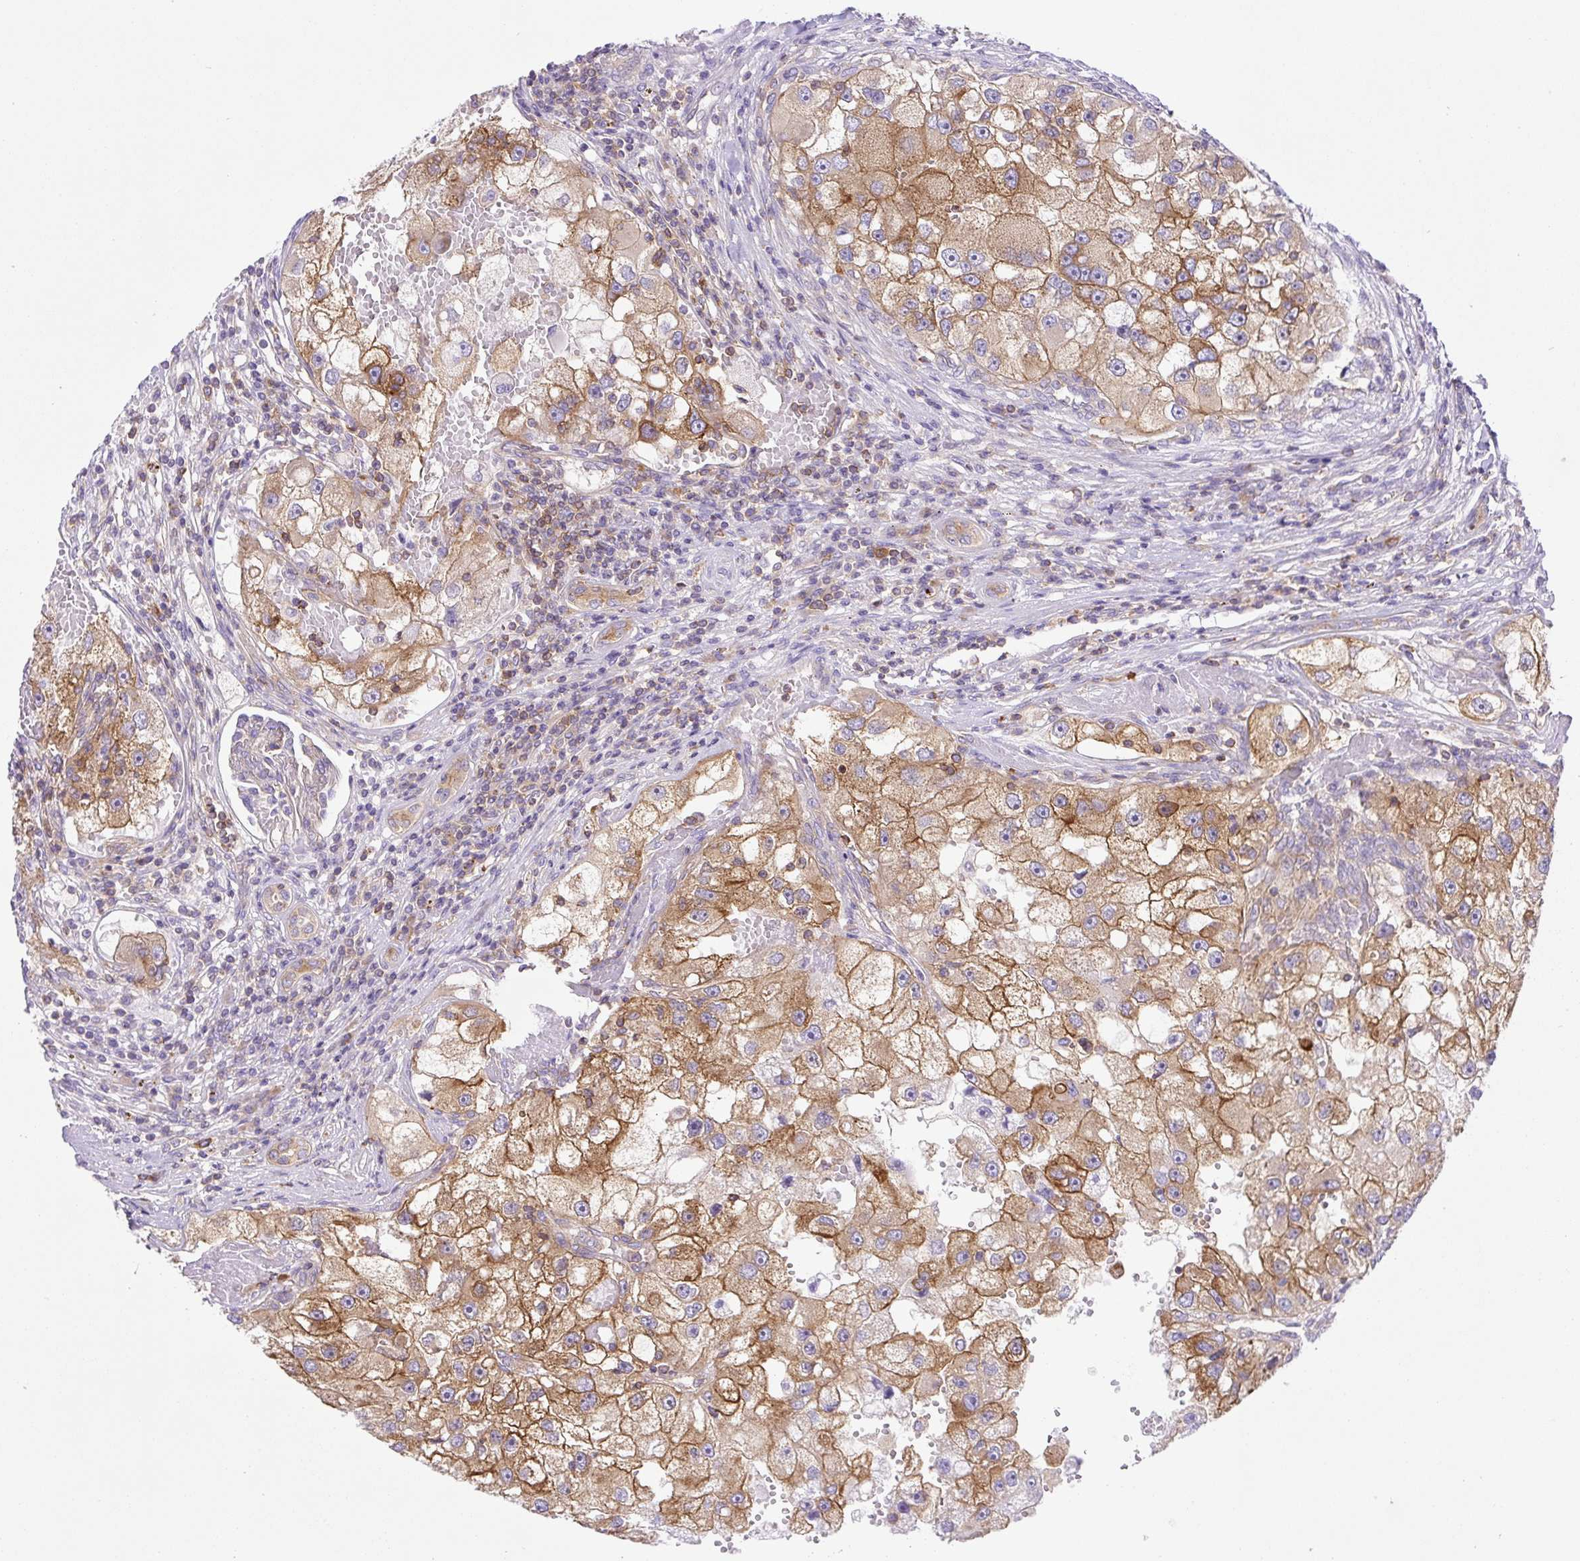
{"staining": {"intensity": "moderate", "quantity": ">75%", "location": "cytoplasmic/membranous"}, "tissue": "renal cancer", "cell_type": "Tumor cells", "image_type": "cancer", "snomed": [{"axis": "morphology", "description": "Adenocarcinoma, NOS"}, {"axis": "topography", "description": "Kidney"}], "caption": "Human renal cancer (adenocarcinoma) stained with a brown dye reveals moderate cytoplasmic/membranous positive positivity in approximately >75% of tumor cells.", "gene": "DNM2", "patient": {"sex": "male", "age": 63}}